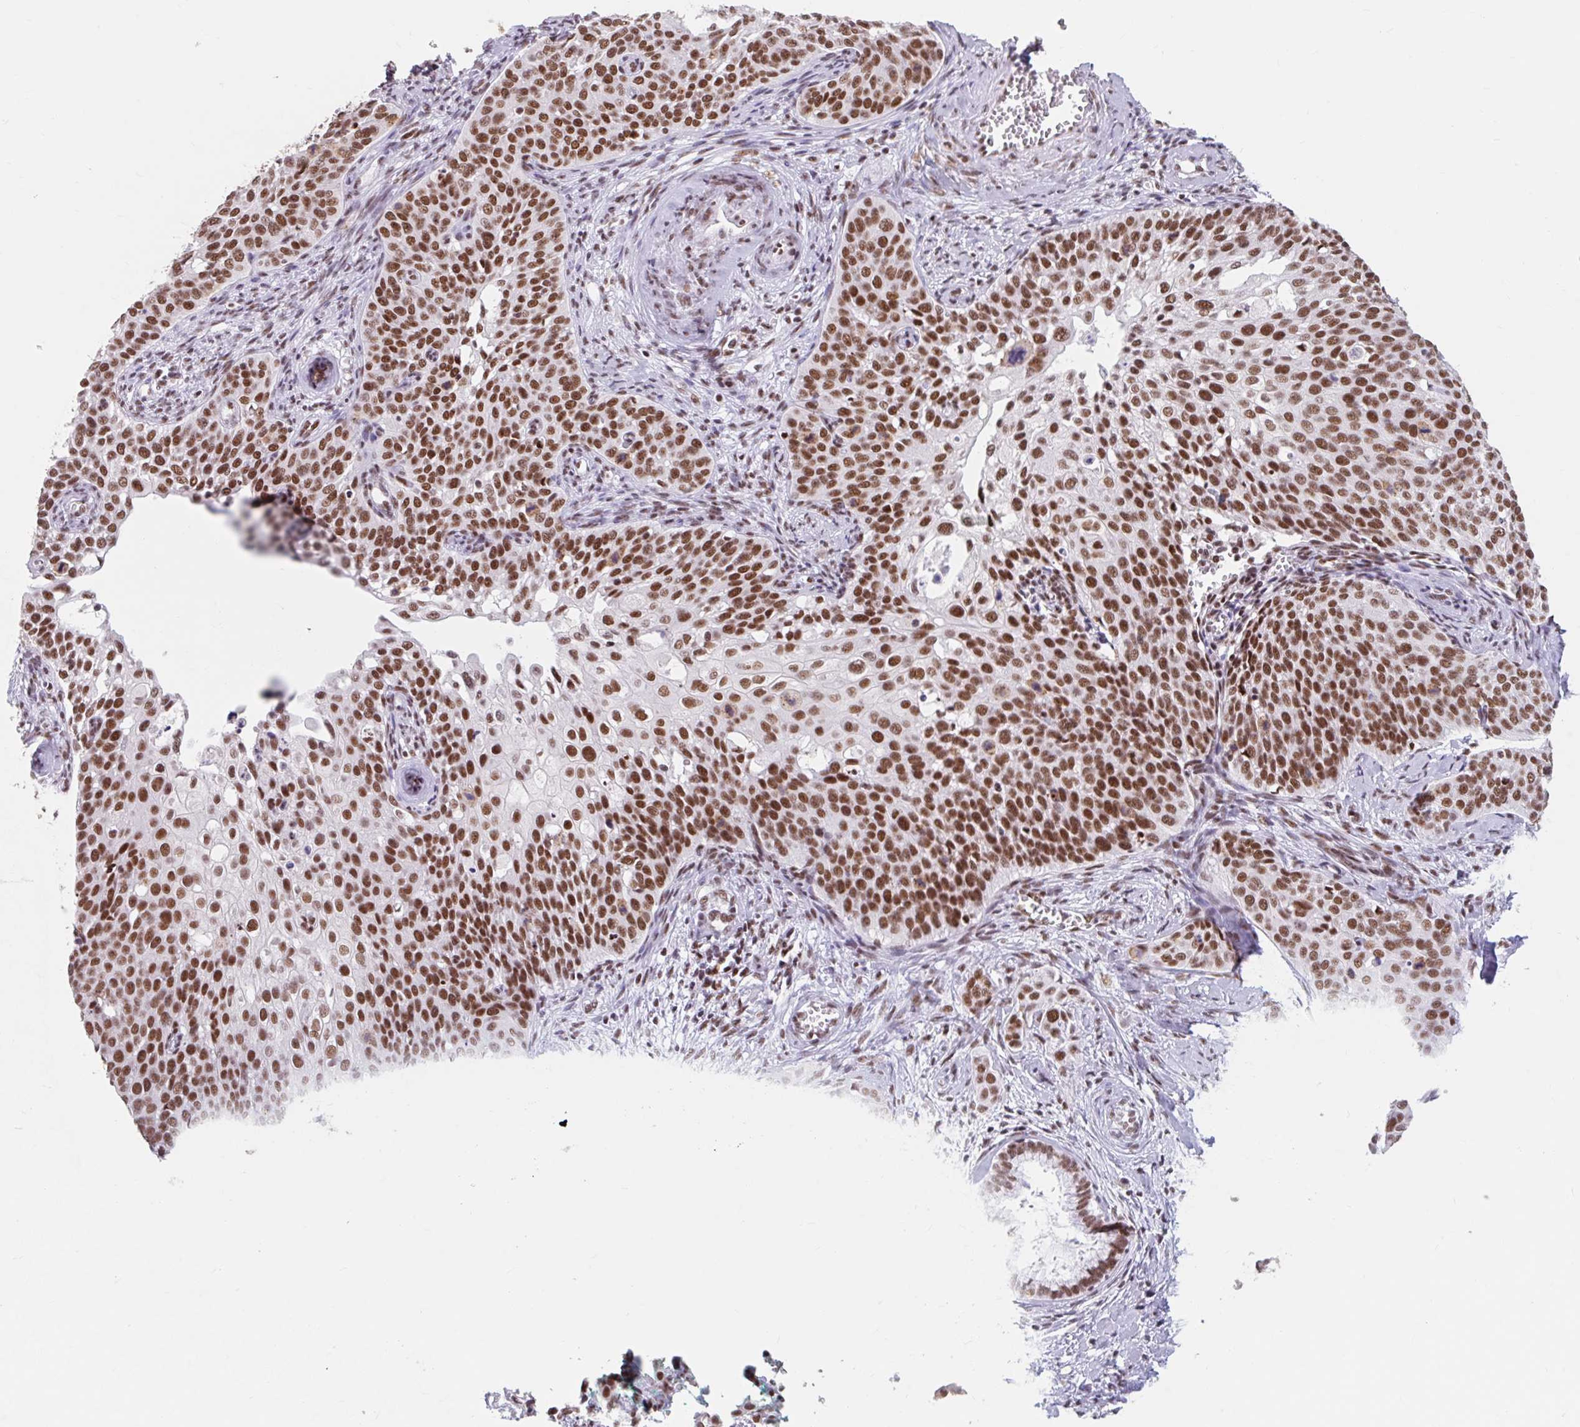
{"staining": {"intensity": "strong", "quantity": ">75%", "location": "nuclear"}, "tissue": "cervical cancer", "cell_type": "Tumor cells", "image_type": "cancer", "snomed": [{"axis": "morphology", "description": "Squamous cell carcinoma, NOS"}, {"axis": "topography", "description": "Cervix"}], "caption": "IHC image of neoplastic tissue: human cervical squamous cell carcinoma stained using immunohistochemistry demonstrates high levels of strong protein expression localized specifically in the nuclear of tumor cells, appearing as a nuclear brown color.", "gene": "SRSF10", "patient": {"sex": "female", "age": 44}}